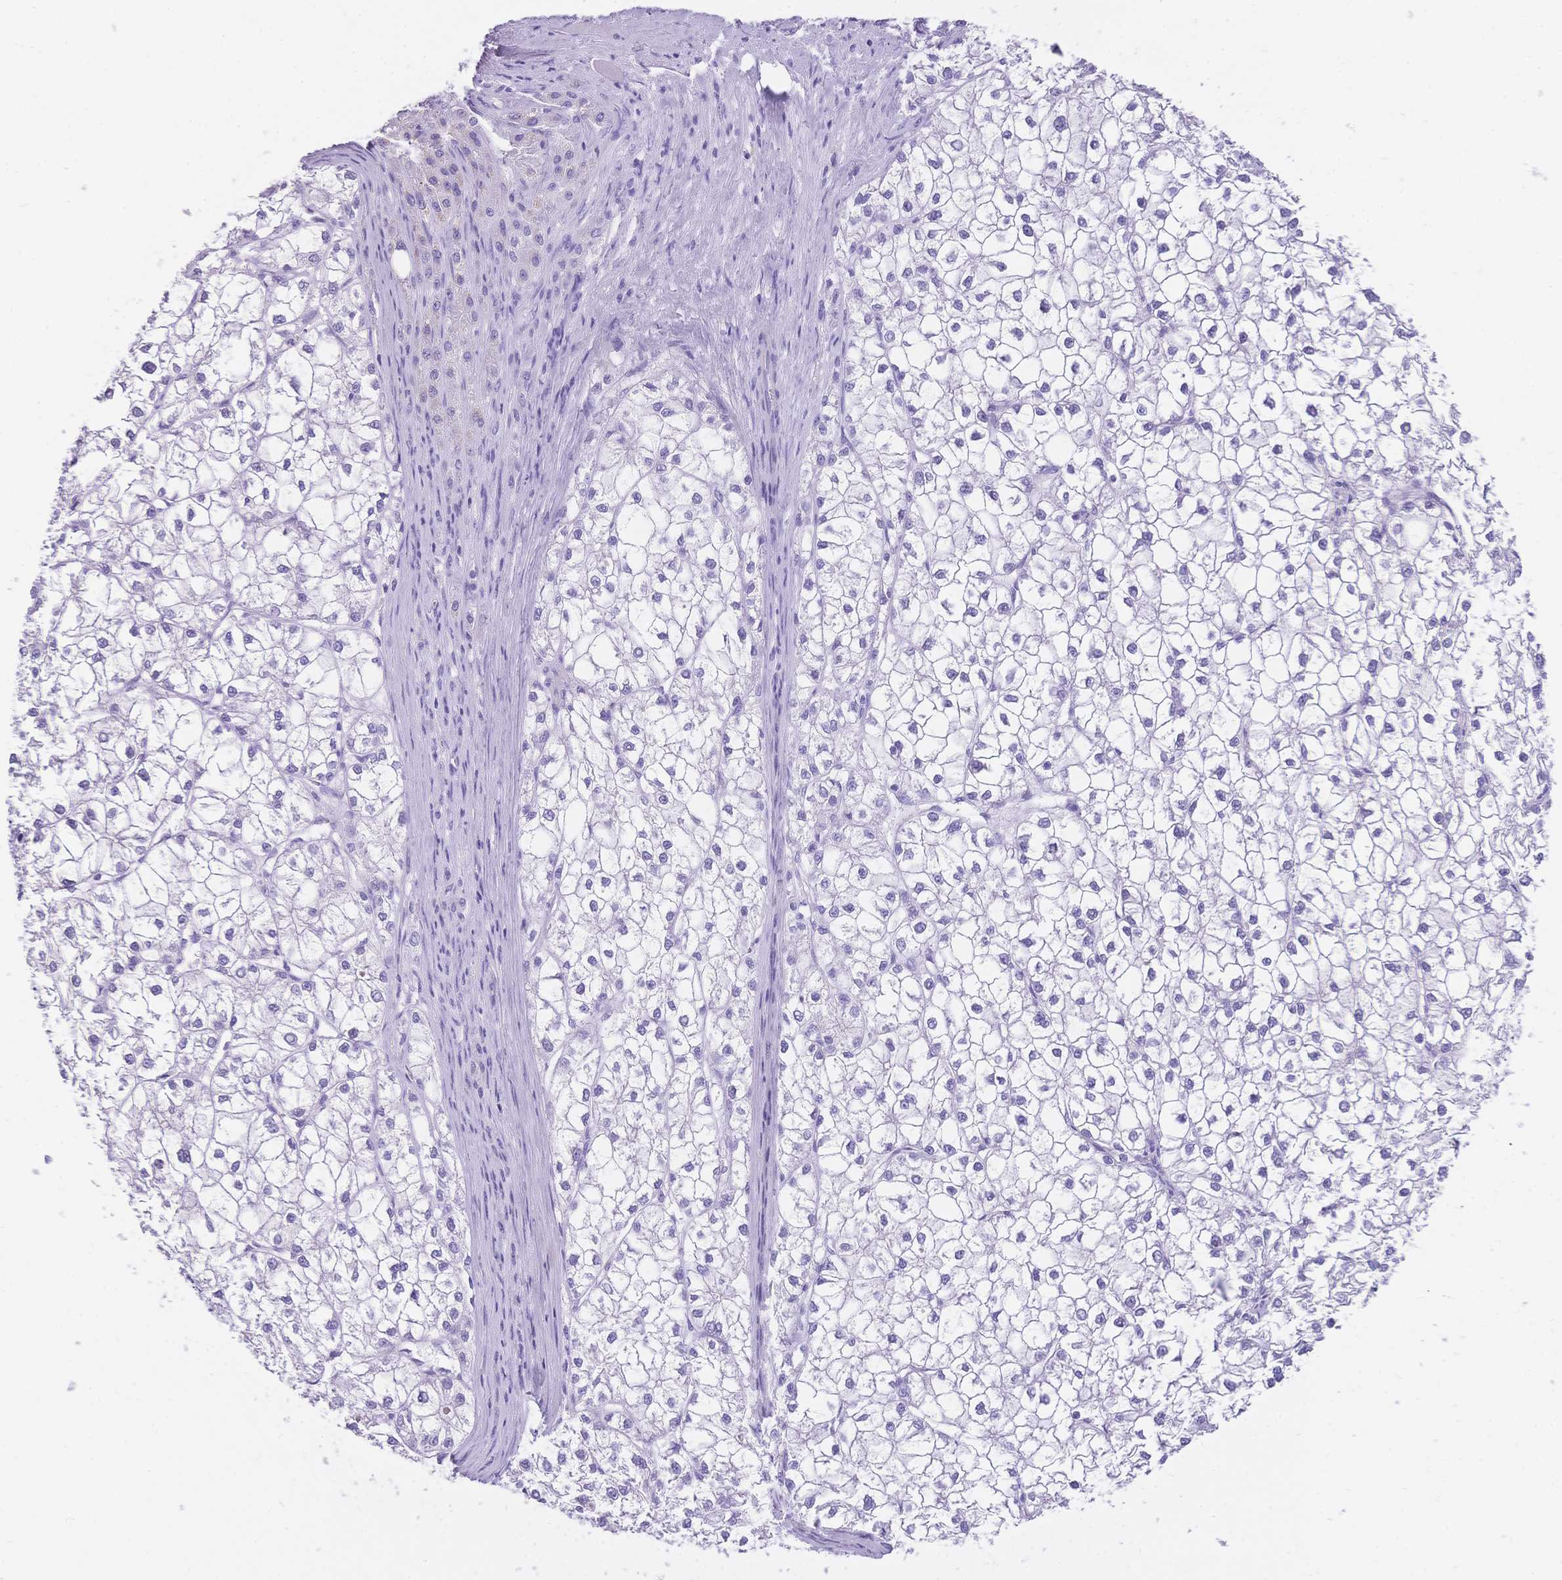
{"staining": {"intensity": "negative", "quantity": "none", "location": "none"}, "tissue": "liver cancer", "cell_type": "Tumor cells", "image_type": "cancer", "snomed": [{"axis": "morphology", "description": "Carcinoma, Hepatocellular, NOS"}, {"axis": "topography", "description": "Liver"}], "caption": "Tumor cells are negative for brown protein staining in liver hepatocellular carcinoma.", "gene": "MUC21", "patient": {"sex": "female", "age": 43}}